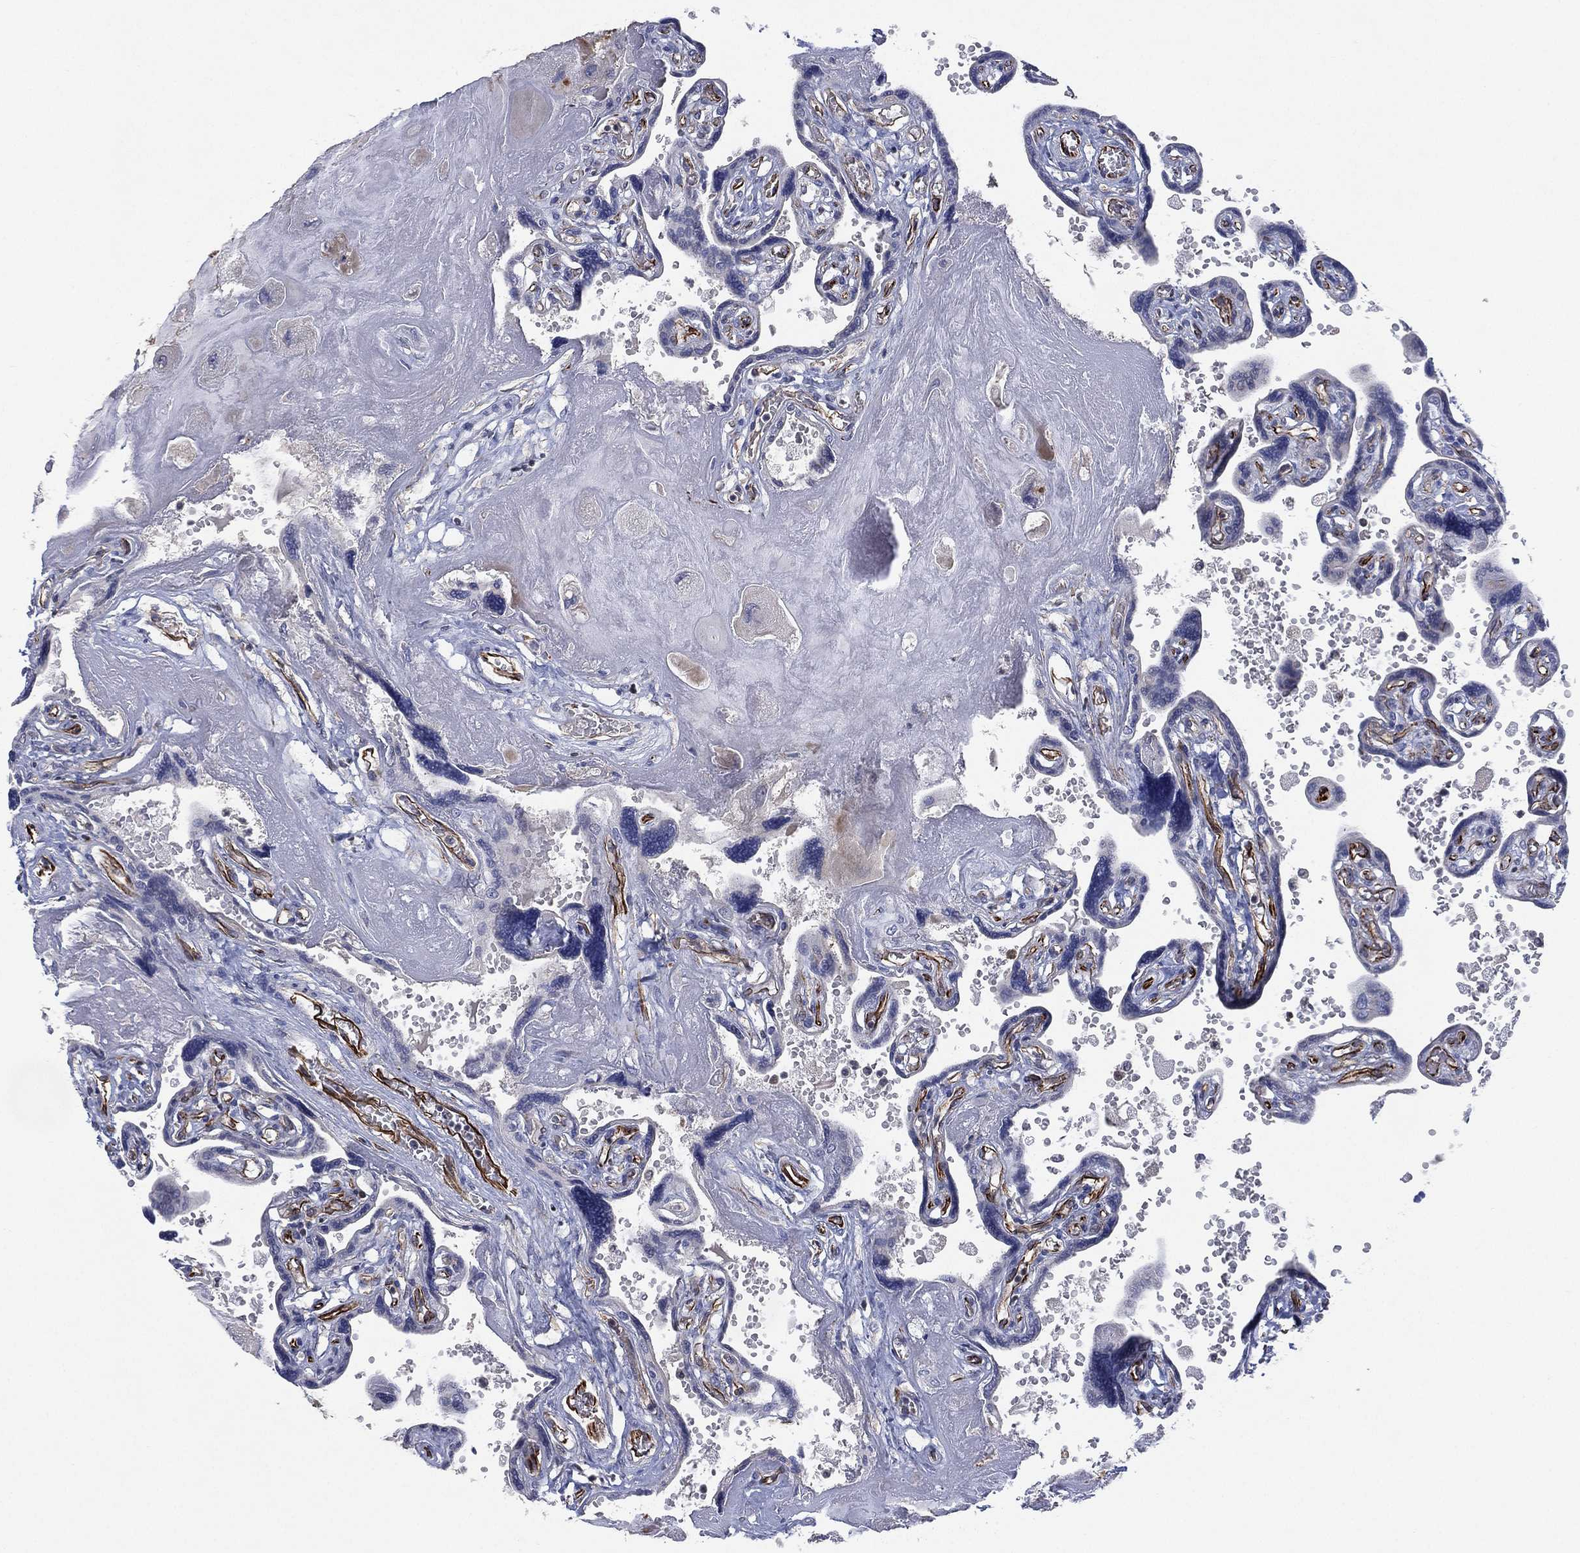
{"staining": {"intensity": "negative", "quantity": "none", "location": "none"}, "tissue": "placenta", "cell_type": "Decidual cells", "image_type": "normal", "snomed": [{"axis": "morphology", "description": "Normal tissue, NOS"}, {"axis": "topography", "description": "Placenta"}], "caption": "Placenta stained for a protein using immunohistochemistry reveals no expression decidual cells.", "gene": "FLI1", "patient": {"sex": "female", "age": 32}}